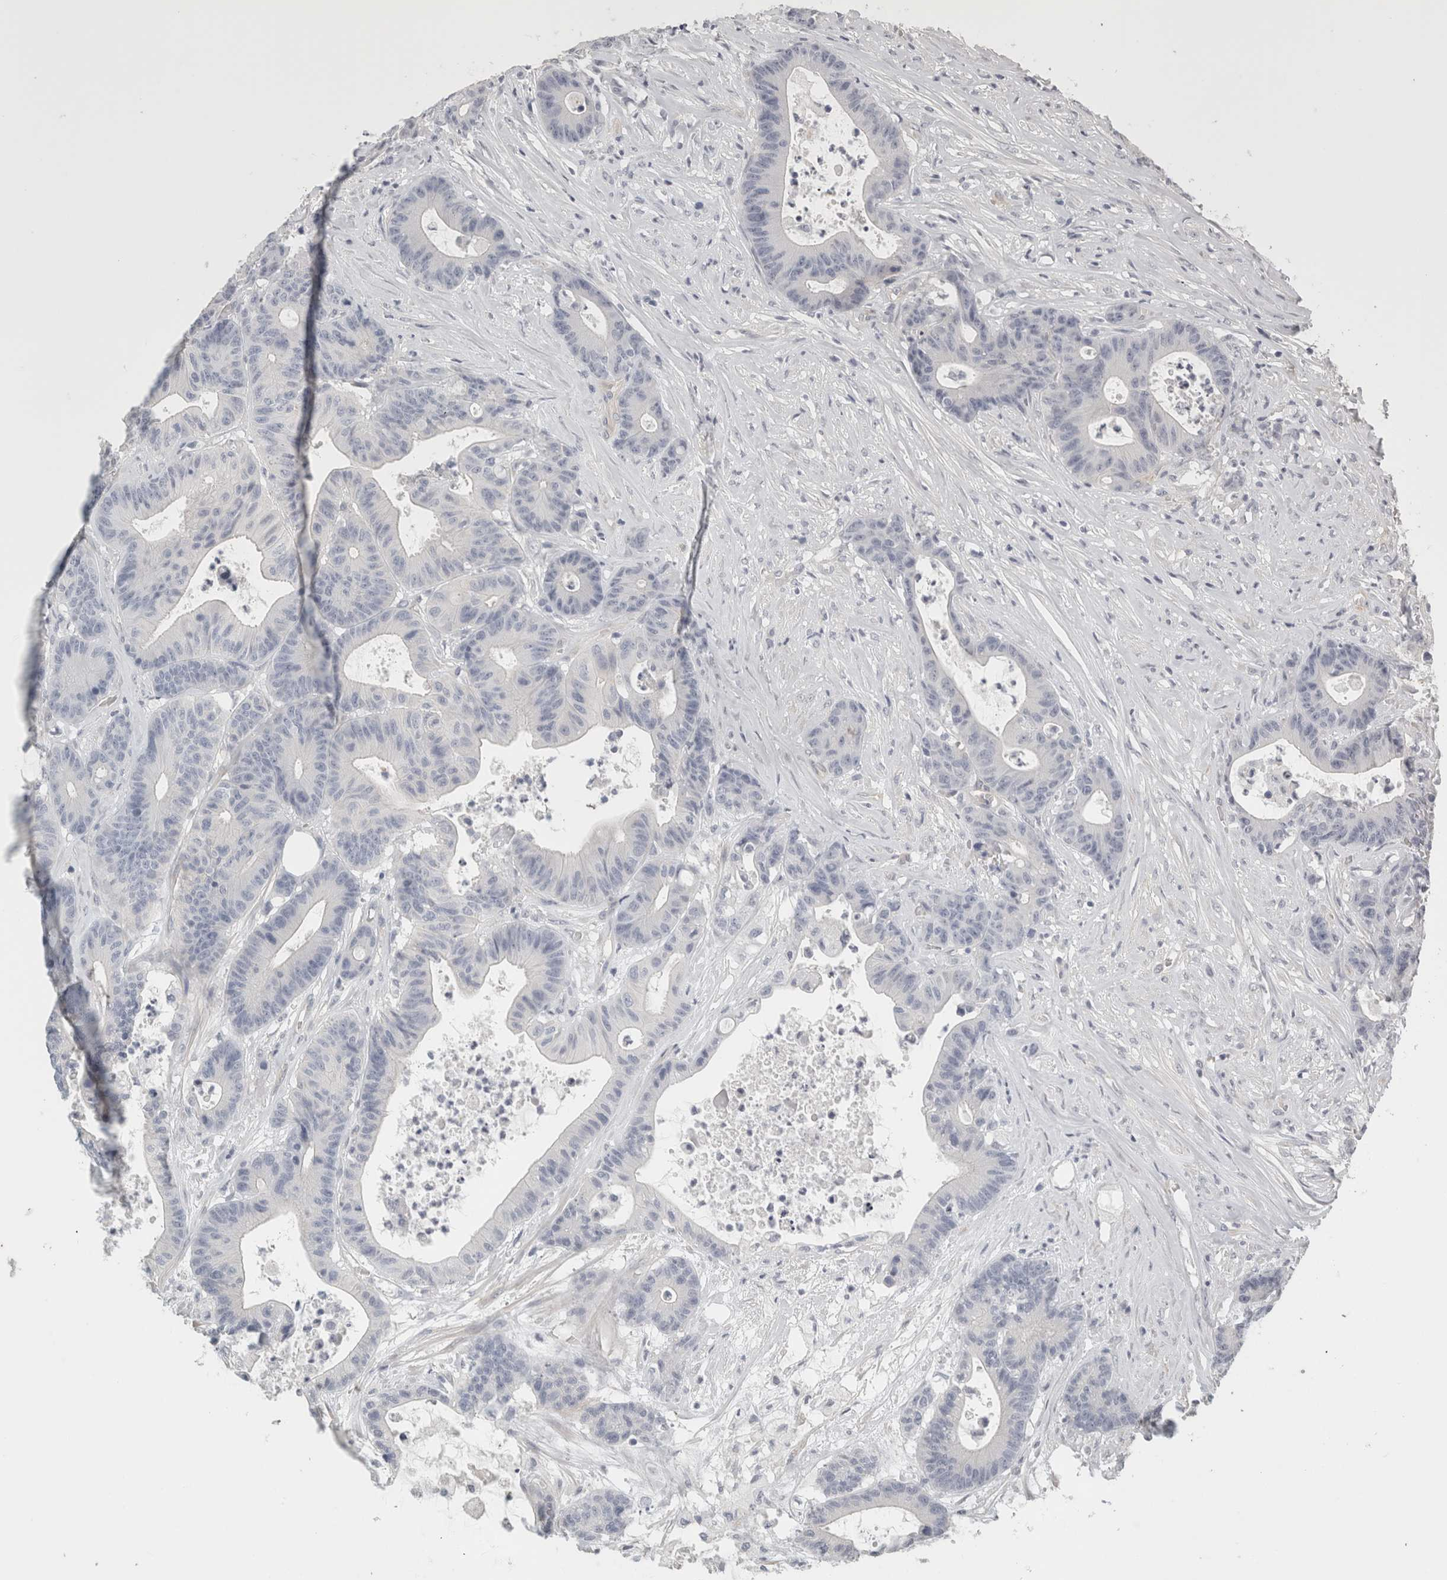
{"staining": {"intensity": "negative", "quantity": "none", "location": "none"}, "tissue": "colorectal cancer", "cell_type": "Tumor cells", "image_type": "cancer", "snomed": [{"axis": "morphology", "description": "Adenocarcinoma, NOS"}, {"axis": "topography", "description": "Colon"}], "caption": "DAB (3,3'-diaminobenzidine) immunohistochemical staining of colorectal adenocarcinoma displays no significant staining in tumor cells.", "gene": "FBLIM1", "patient": {"sex": "female", "age": 84}}